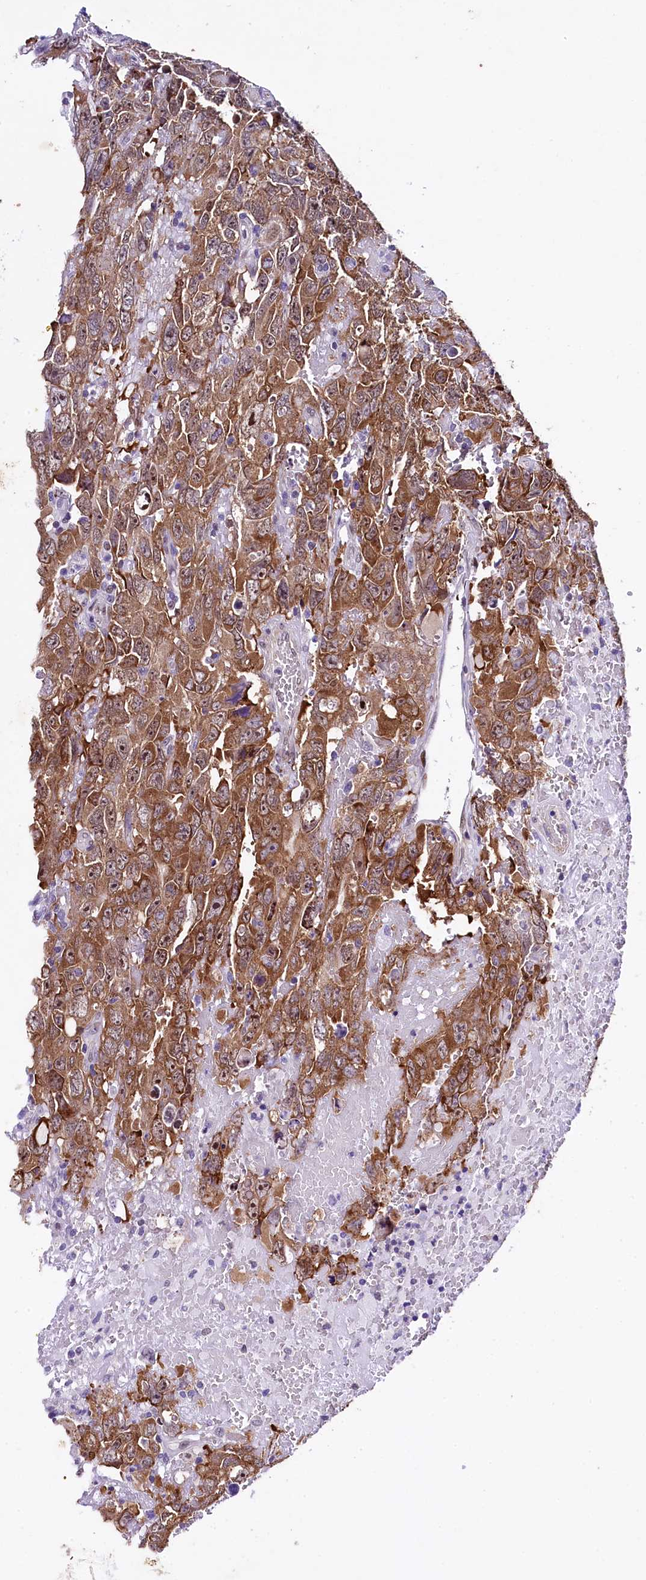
{"staining": {"intensity": "moderate", "quantity": ">75%", "location": "cytoplasmic/membranous"}, "tissue": "testis cancer", "cell_type": "Tumor cells", "image_type": "cancer", "snomed": [{"axis": "morphology", "description": "Carcinoma, Embryonal, NOS"}, {"axis": "topography", "description": "Testis"}], "caption": "Human embryonal carcinoma (testis) stained with a brown dye demonstrates moderate cytoplasmic/membranous positive positivity in about >75% of tumor cells.", "gene": "SAMD10", "patient": {"sex": "male", "age": 45}}